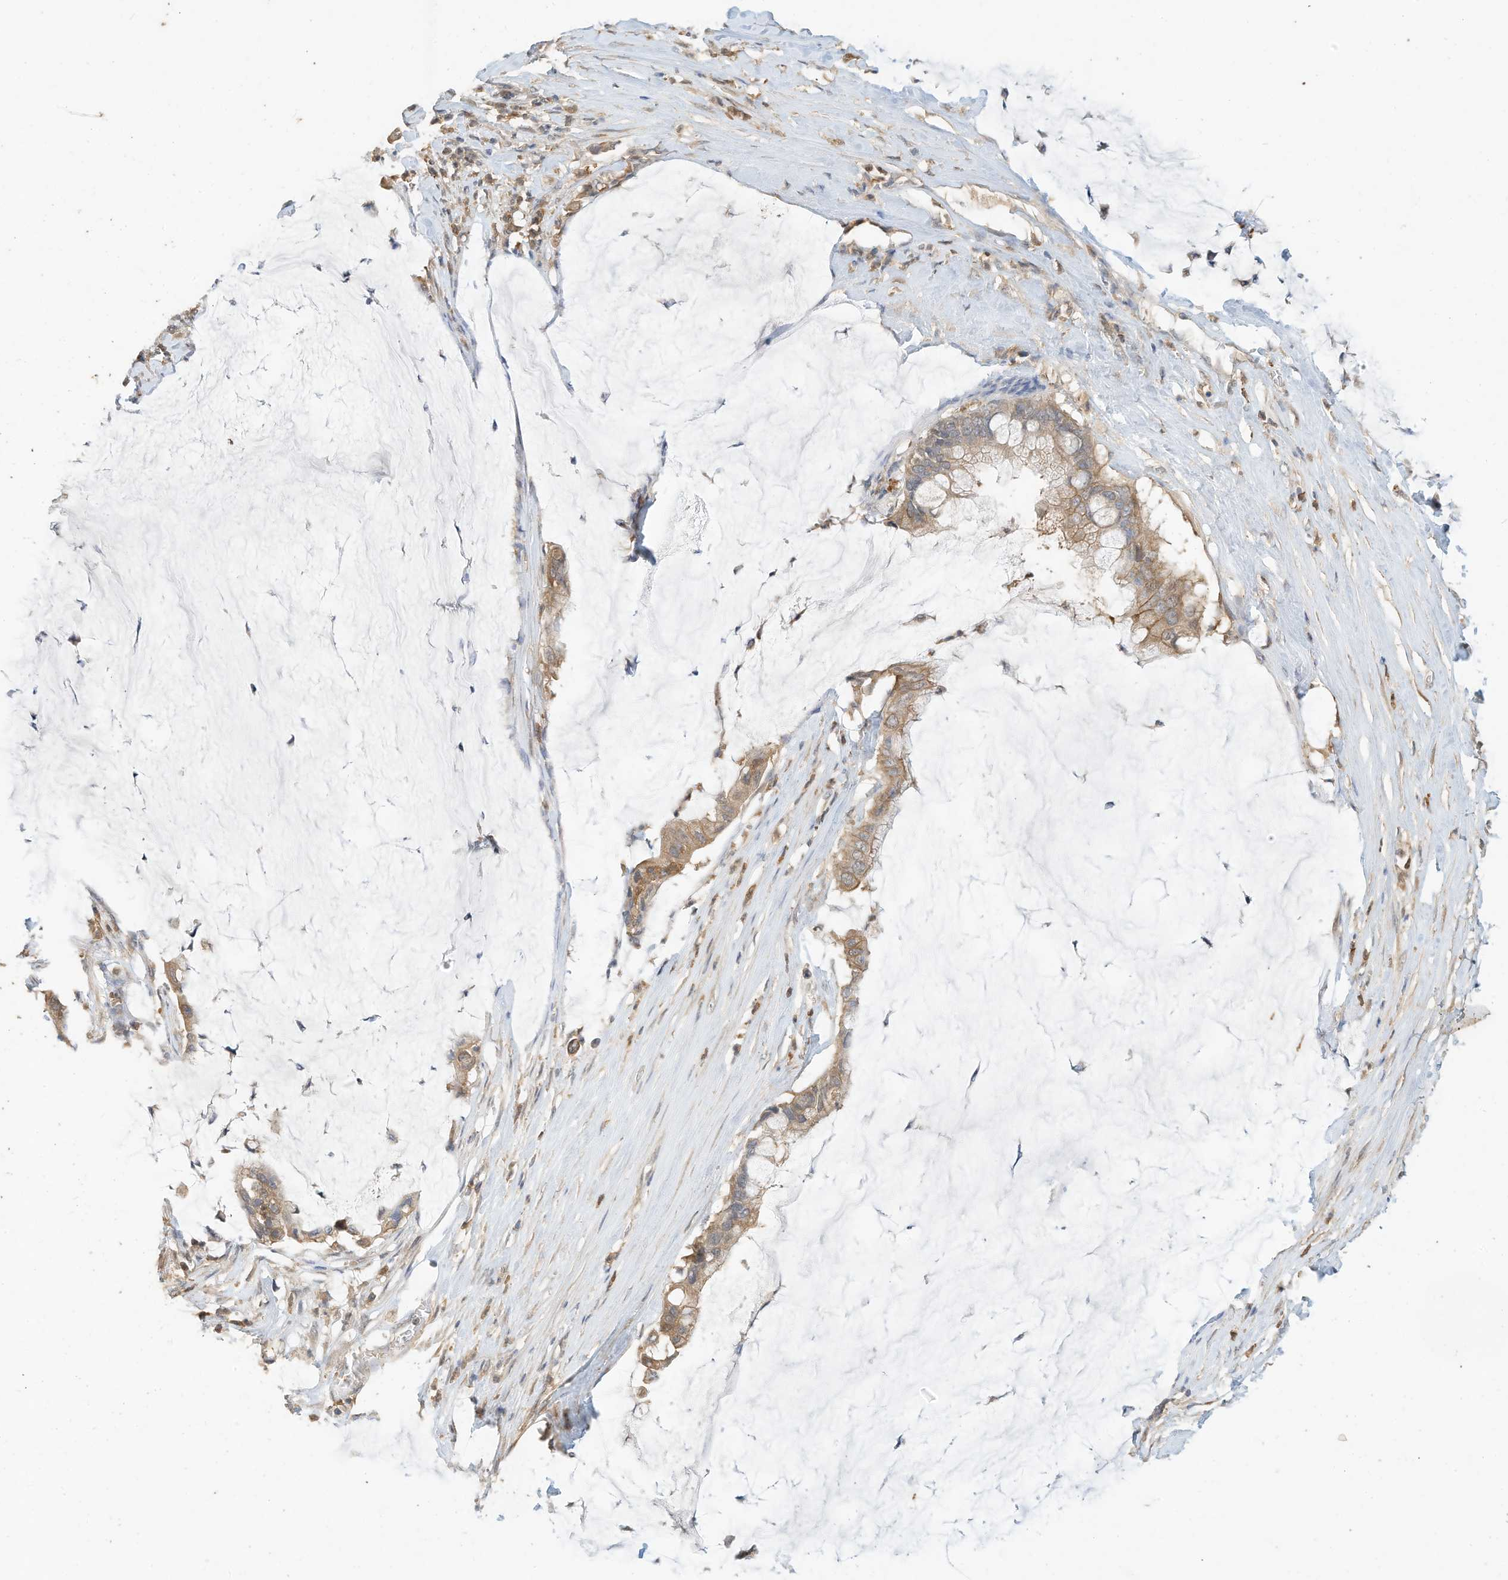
{"staining": {"intensity": "moderate", "quantity": "25%-75%", "location": "cytoplasmic/membranous"}, "tissue": "pancreatic cancer", "cell_type": "Tumor cells", "image_type": "cancer", "snomed": [{"axis": "morphology", "description": "Adenocarcinoma, NOS"}, {"axis": "topography", "description": "Pancreas"}], "caption": "This photomicrograph exhibits pancreatic cancer stained with immunohistochemistry (IHC) to label a protein in brown. The cytoplasmic/membranous of tumor cells show moderate positivity for the protein. Nuclei are counter-stained blue.", "gene": "OFD1", "patient": {"sex": "male", "age": 41}}